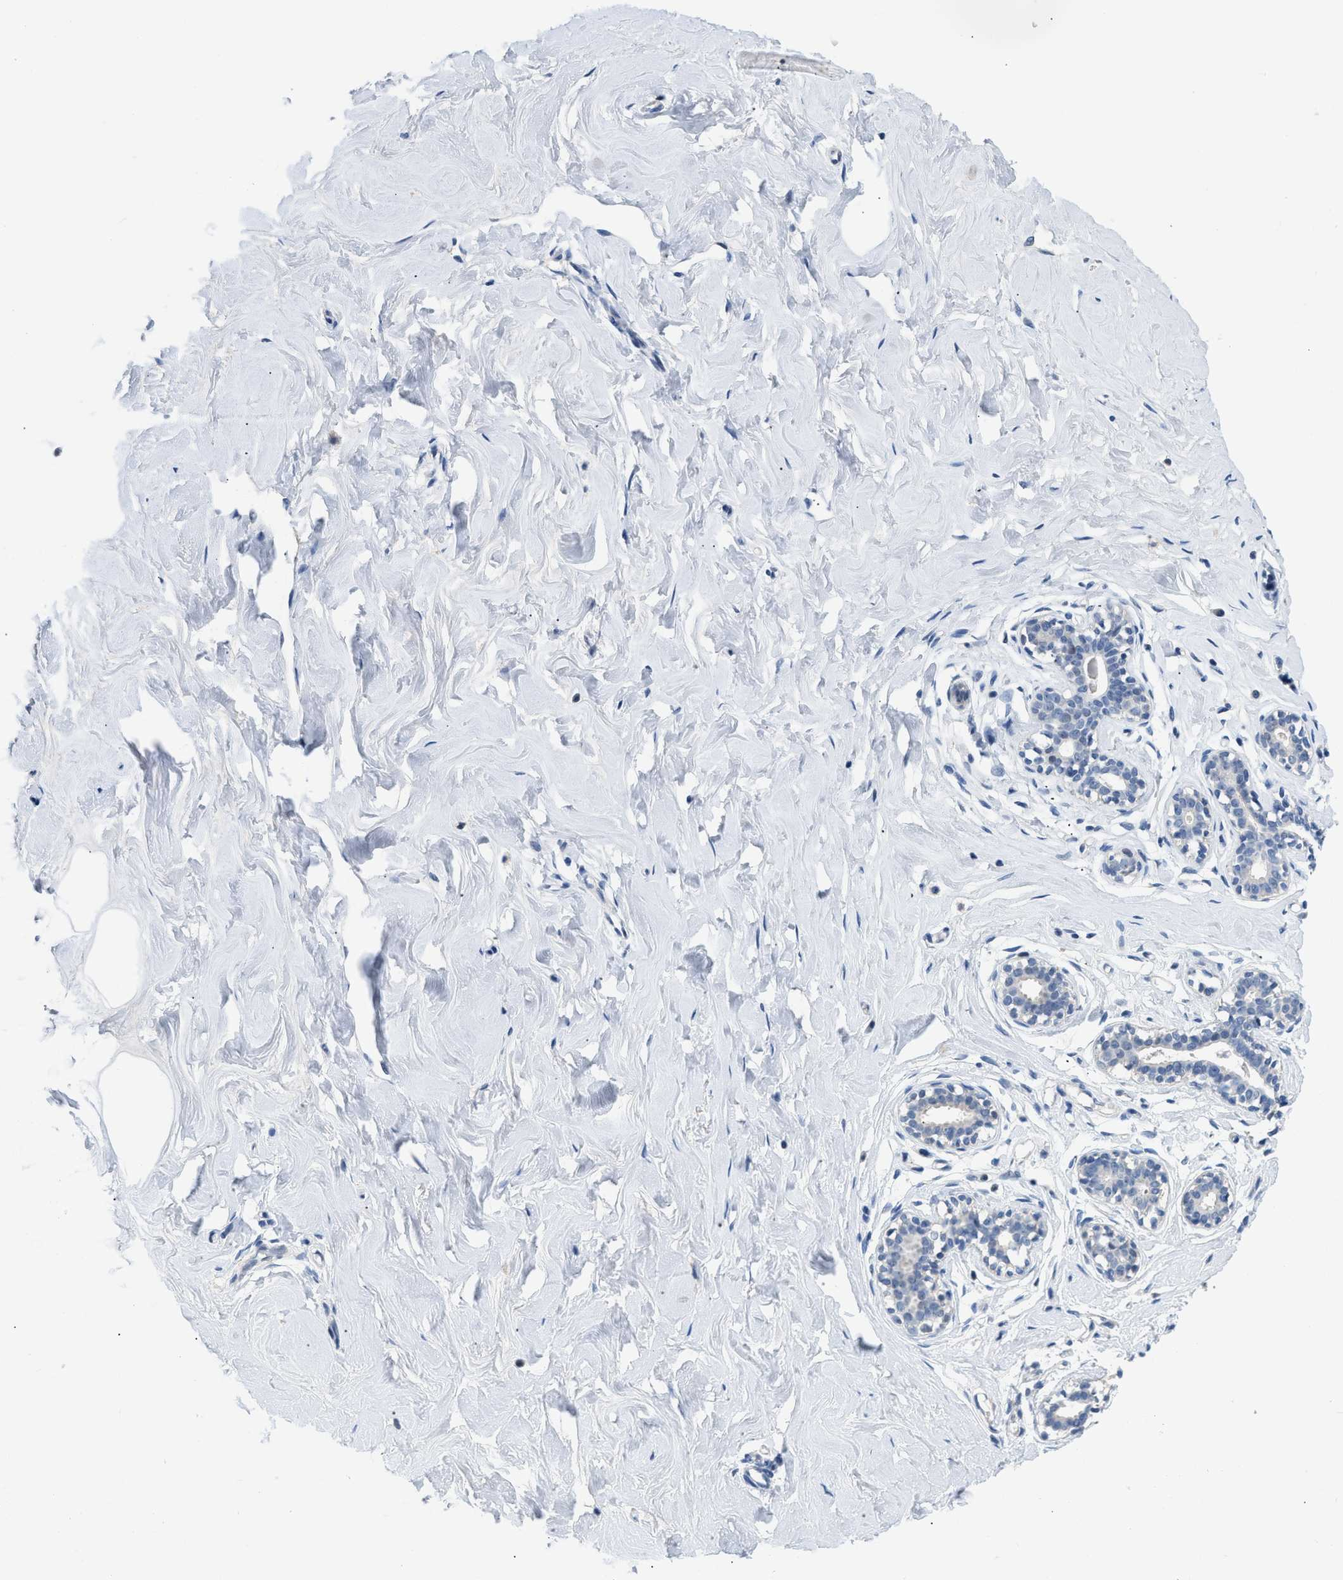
{"staining": {"intensity": "negative", "quantity": "none", "location": "none"}, "tissue": "breast", "cell_type": "Adipocytes", "image_type": "normal", "snomed": [{"axis": "morphology", "description": "Normal tissue, NOS"}, {"axis": "topography", "description": "Breast"}], "caption": "The image displays no significant staining in adipocytes of breast. (Stains: DAB immunohistochemistry (IHC) with hematoxylin counter stain, Microscopy: brightfield microscopy at high magnification).", "gene": "BOLL", "patient": {"sex": "female", "age": 23}}